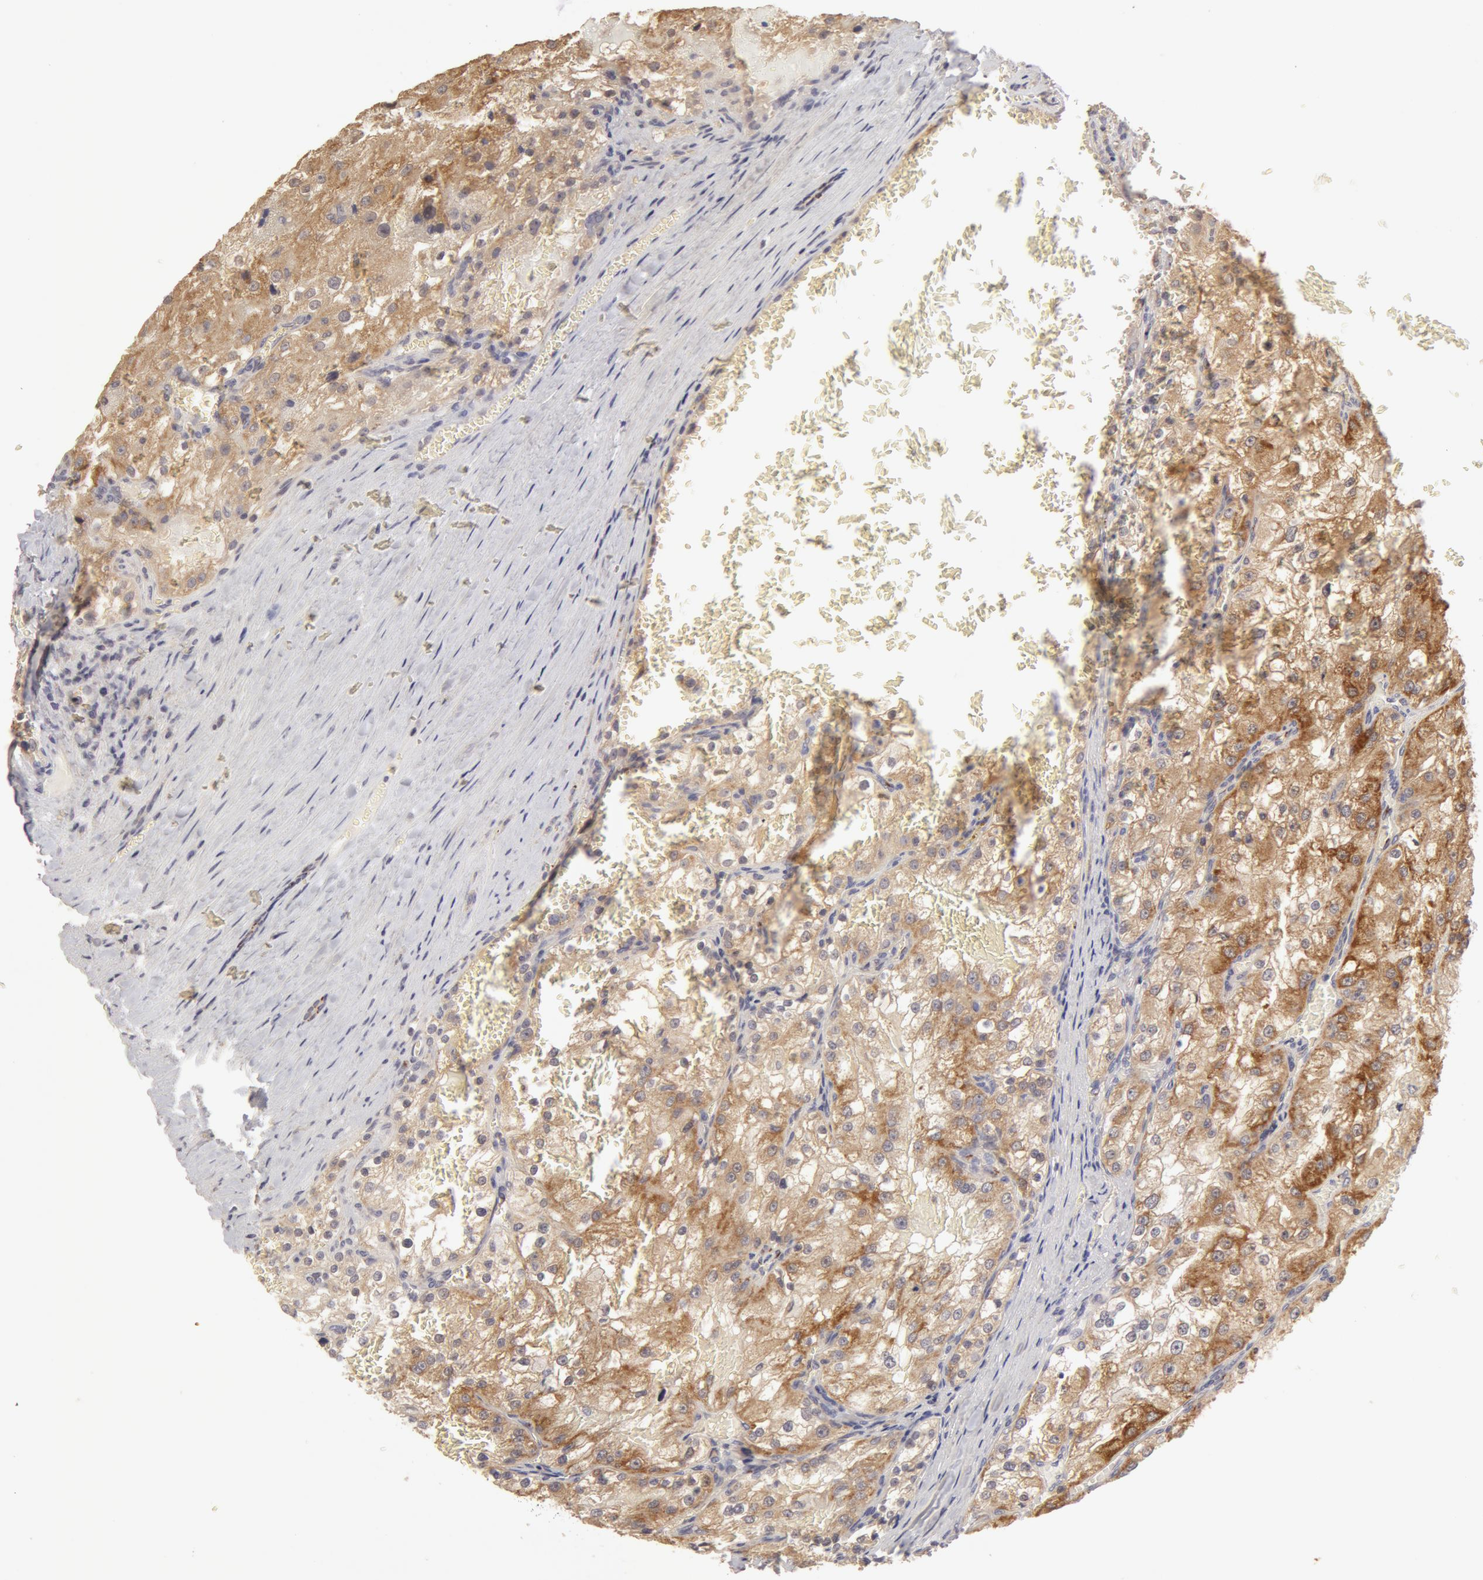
{"staining": {"intensity": "weak", "quantity": ">75%", "location": "cytoplasmic/membranous"}, "tissue": "renal cancer", "cell_type": "Tumor cells", "image_type": "cancer", "snomed": [{"axis": "morphology", "description": "Adenocarcinoma, NOS"}, {"axis": "topography", "description": "Kidney"}], "caption": "Protein expression analysis of human renal cancer (adenocarcinoma) reveals weak cytoplasmic/membranous expression in approximately >75% of tumor cells. (DAB (3,3'-diaminobenzidine) IHC with brightfield microscopy, high magnification).", "gene": "ADPRH", "patient": {"sex": "female", "age": 74}}